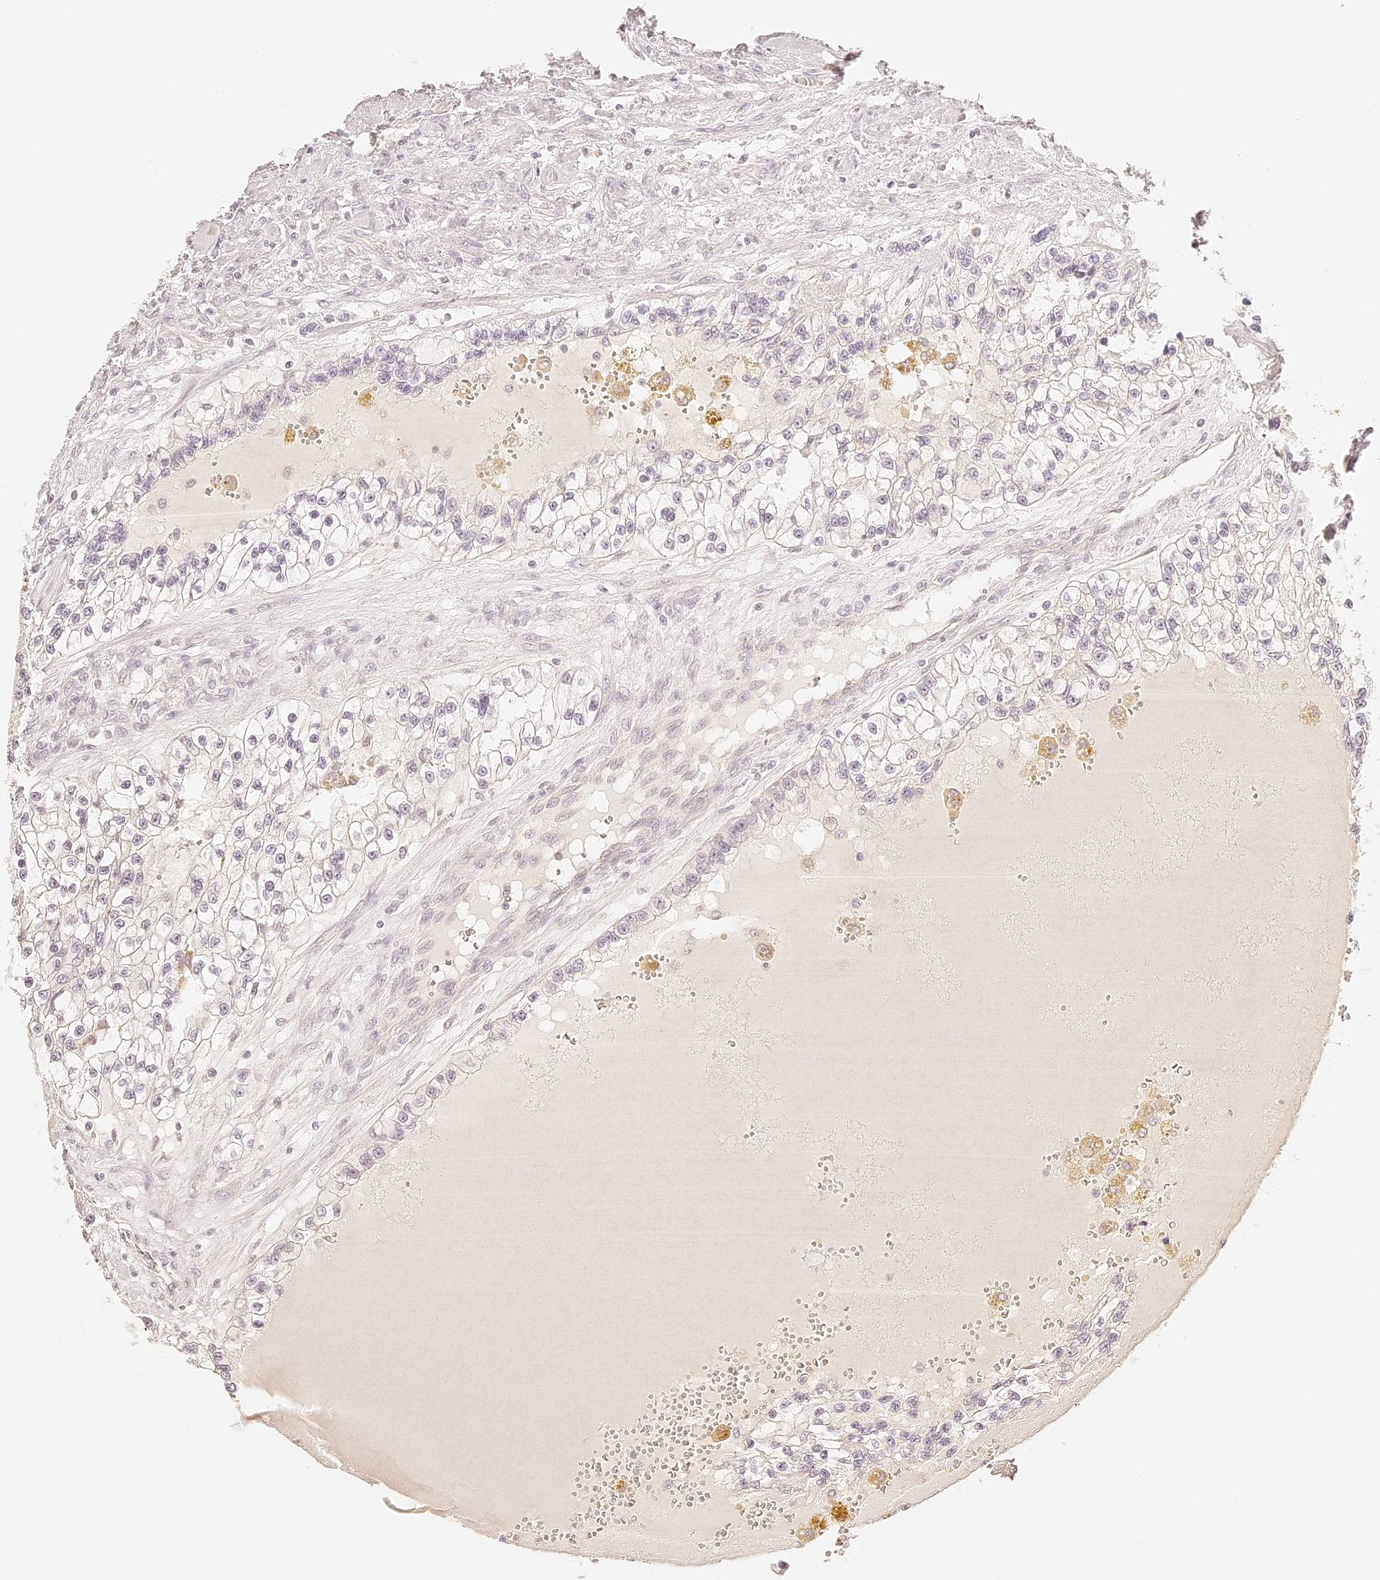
{"staining": {"intensity": "negative", "quantity": "none", "location": "none"}, "tissue": "renal cancer", "cell_type": "Tumor cells", "image_type": "cancer", "snomed": [{"axis": "morphology", "description": "Adenocarcinoma, NOS"}, {"axis": "topography", "description": "Kidney"}], "caption": "Immunohistochemistry histopathology image of adenocarcinoma (renal) stained for a protein (brown), which displays no expression in tumor cells.", "gene": "TRIM45", "patient": {"sex": "female", "age": 57}}